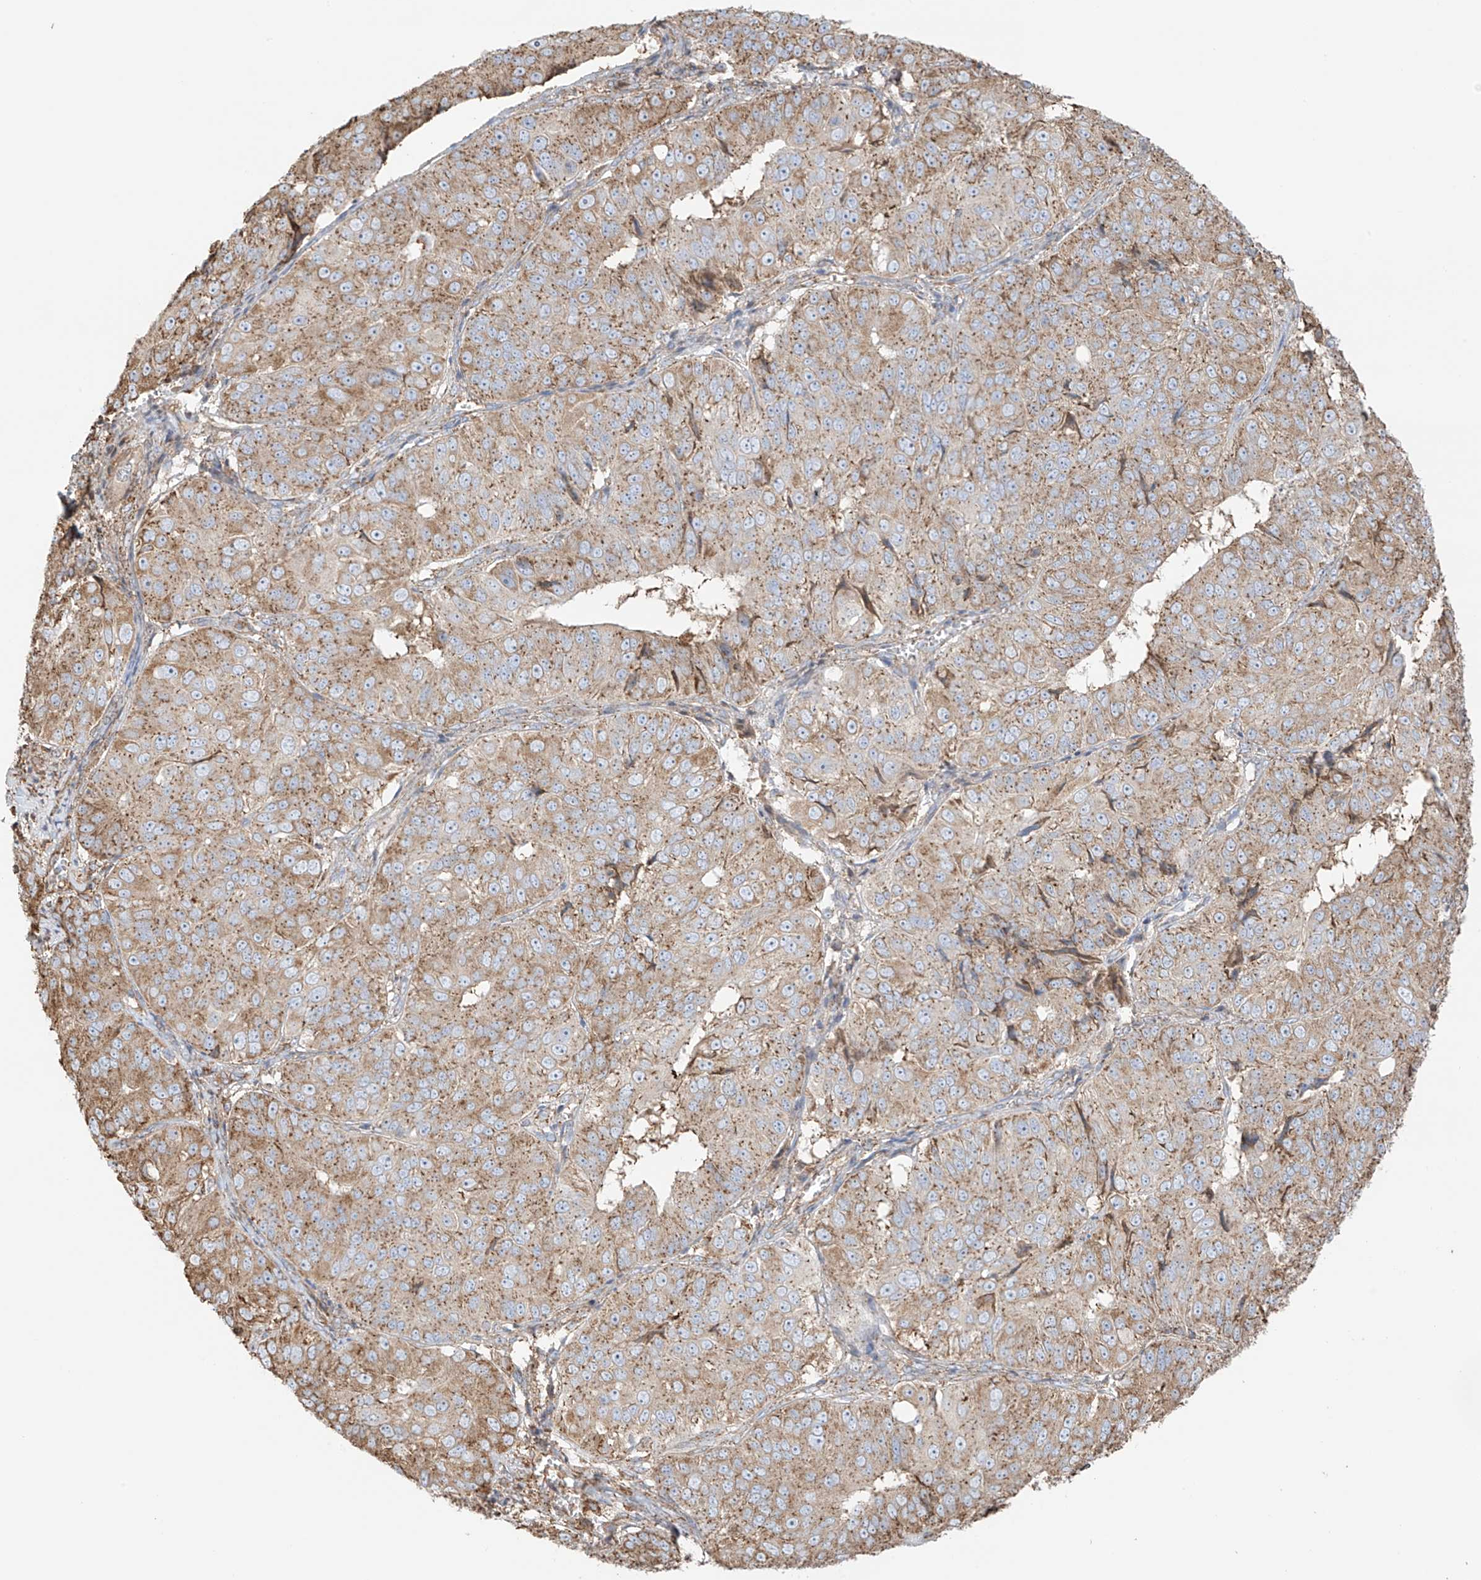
{"staining": {"intensity": "moderate", "quantity": ">75%", "location": "cytoplasmic/membranous"}, "tissue": "ovarian cancer", "cell_type": "Tumor cells", "image_type": "cancer", "snomed": [{"axis": "morphology", "description": "Carcinoma, endometroid"}, {"axis": "topography", "description": "Ovary"}], "caption": "Immunohistochemistry photomicrograph of neoplastic tissue: human ovarian cancer (endometroid carcinoma) stained using immunohistochemistry (IHC) demonstrates medium levels of moderate protein expression localized specifically in the cytoplasmic/membranous of tumor cells, appearing as a cytoplasmic/membranous brown color.", "gene": "XKR3", "patient": {"sex": "female", "age": 51}}